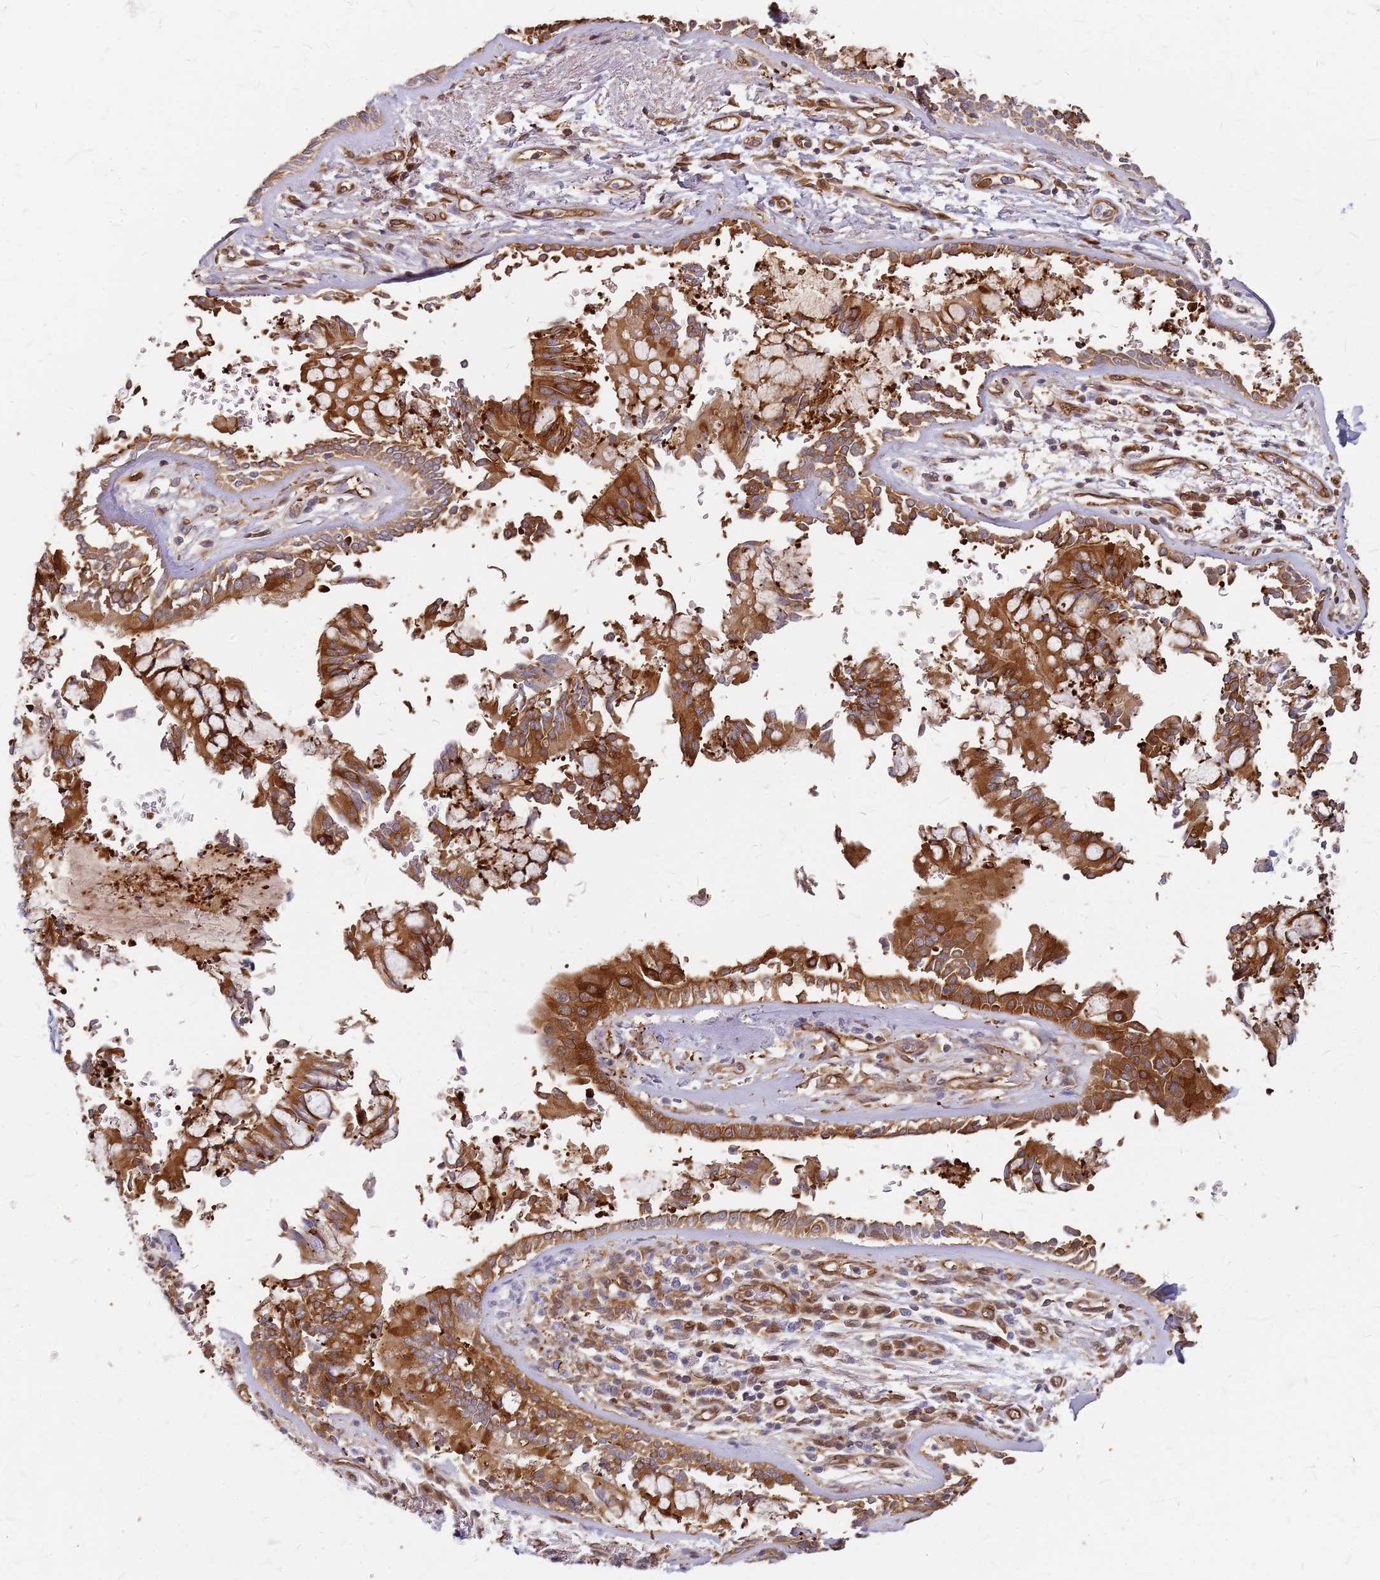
{"staining": {"intensity": "weak", "quantity": "<25%", "location": "cytoplasmic/membranous"}, "tissue": "adipose tissue", "cell_type": "Adipocytes", "image_type": "normal", "snomed": [{"axis": "morphology", "description": "Normal tissue, NOS"}, {"axis": "topography", "description": "Cartilage tissue"}], "caption": "Image shows no protein positivity in adipocytes of unremarkable adipose tissue.", "gene": "HDX", "patient": {"sex": "male", "age": 73}}